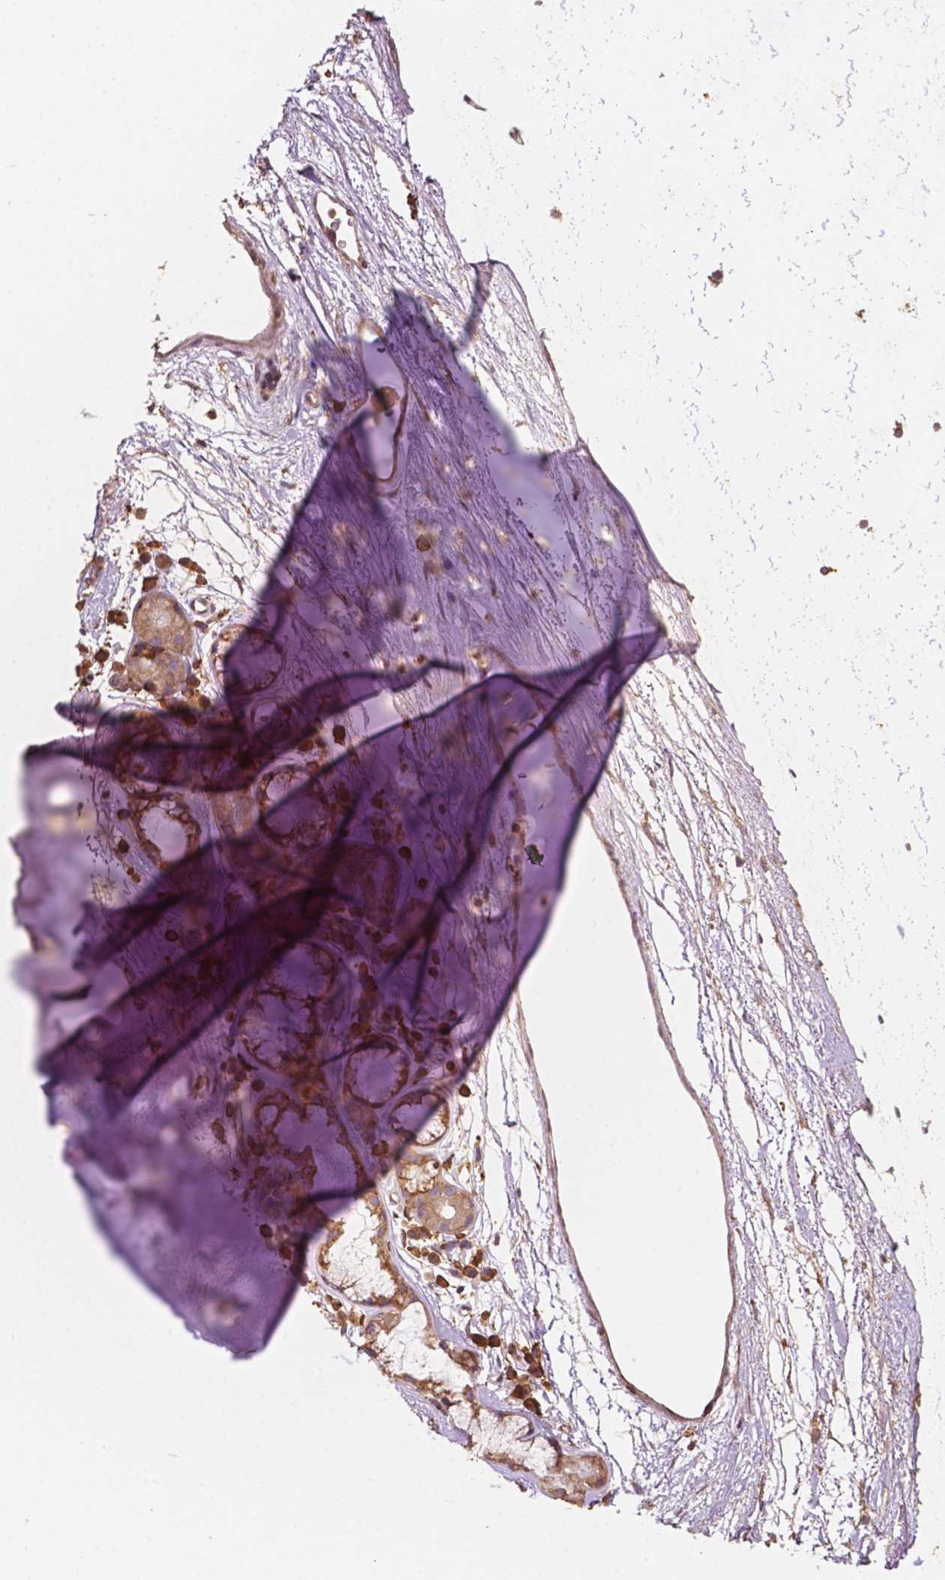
{"staining": {"intensity": "moderate", "quantity": ">75%", "location": "cytoplasmic/membranous"}, "tissue": "soft tissue", "cell_type": "Chondrocytes", "image_type": "normal", "snomed": [{"axis": "morphology", "description": "Normal tissue, NOS"}, {"axis": "topography", "description": "Cartilage tissue"}, {"axis": "topography", "description": "Bronchus"}], "caption": "Immunohistochemical staining of normal soft tissue exhibits >75% levels of moderate cytoplasmic/membranous protein positivity in approximately >75% of chondrocytes.", "gene": "G3BP1", "patient": {"sex": "male", "age": 58}}